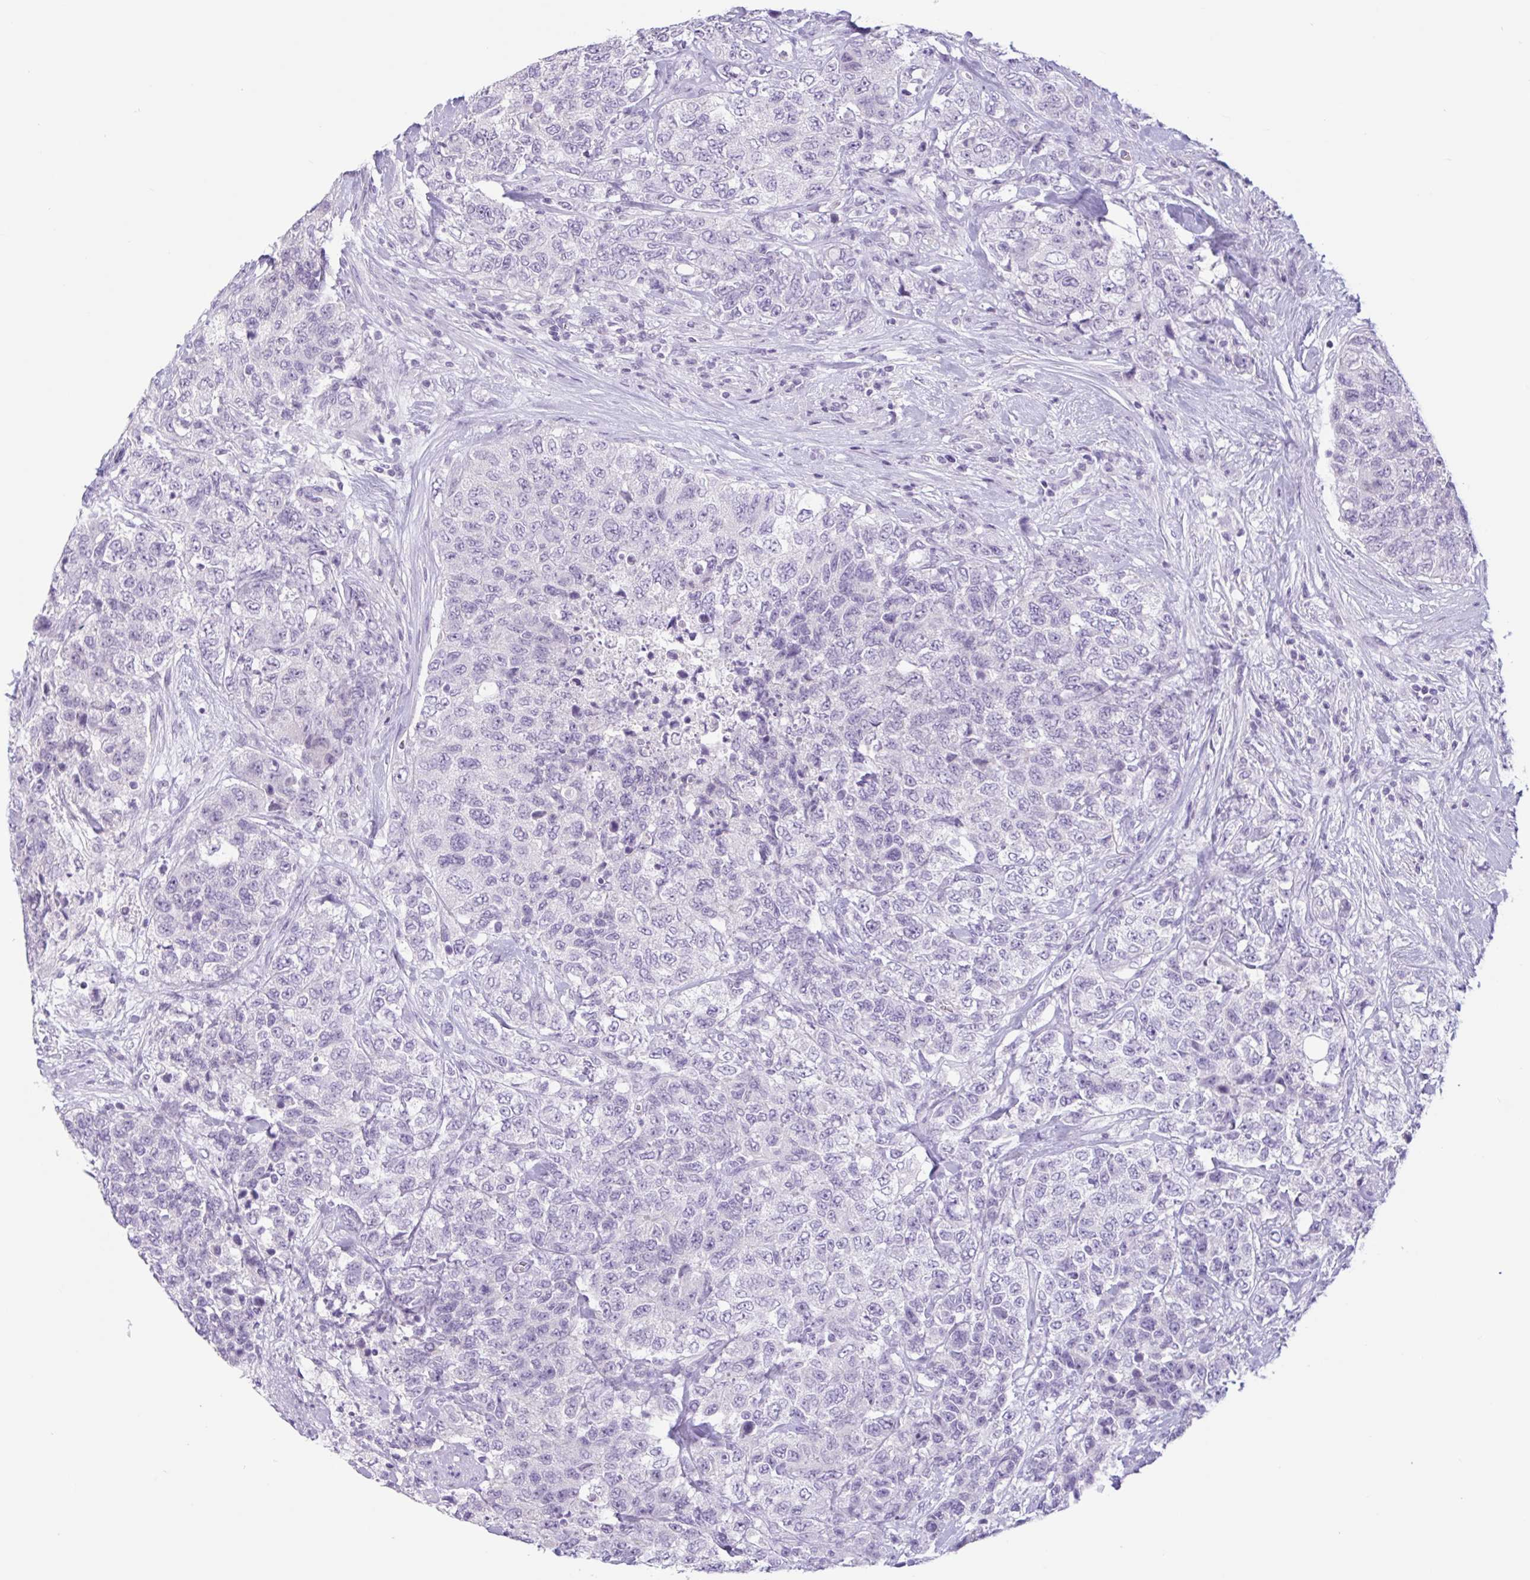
{"staining": {"intensity": "negative", "quantity": "none", "location": "none"}, "tissue": "urothelial cancer", "cell_type": "Tumor cells", "image_type": "cancer", "snomed": [{"axis": "morphology", "description": "Urothelial carcinoma, High grade"}, {"axis": "topography", "description": "Urinary bladder"}], "caption": "DAB (3,3'-diaminobenzidine) immunohistochemical staining of high-grade urothelial carcinoma shows no significant positivity in tumor cells. (Immunohistochemistry (ihc), brightfield microscopy, high magnification).", "gene": "CTSE", "patient": {"sex": "female", "age": 78}}